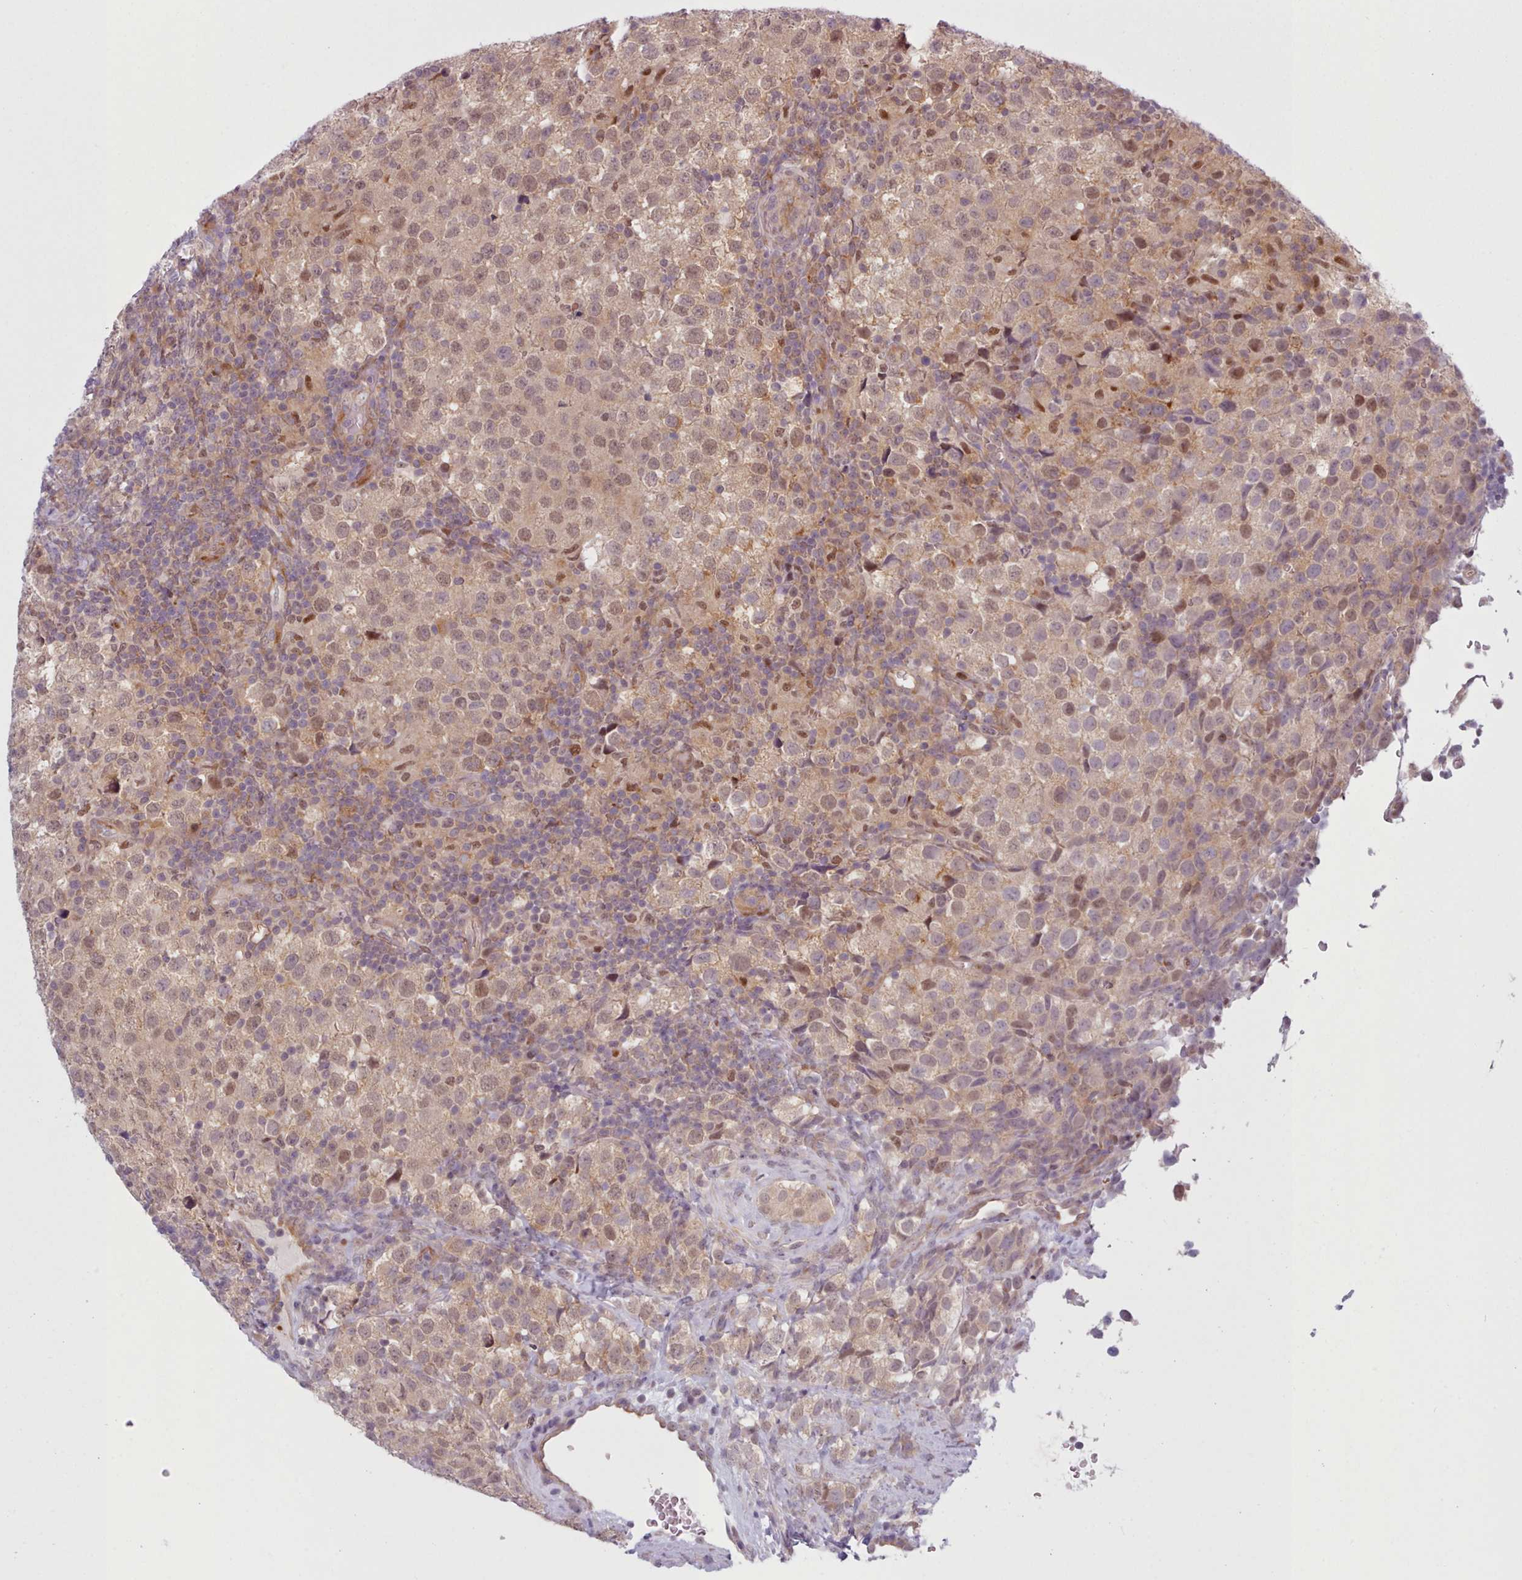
{"staining": {"intensity": "weak", "quantity": ">75%", "location": "cytoplasmic/membranous,nuclear"}, "tissue": "testis cancer", "cell_type": "Tumor cells", "image_type": "cancer", "snomed": [{"axis": "morphology", "description": "Seminoma, NOS"}, {"axis": "topography", "description": "Testis"}], "caption": "IHC of seminoma (testis) demonstrates low levels of weak cytoplasmic/membranous and nuclear positivity in about >75% of tumor cells. Nuclei are stained in blue.", "gene": "KBTBD7", "patient": {"sex": "male", "age": 34}}